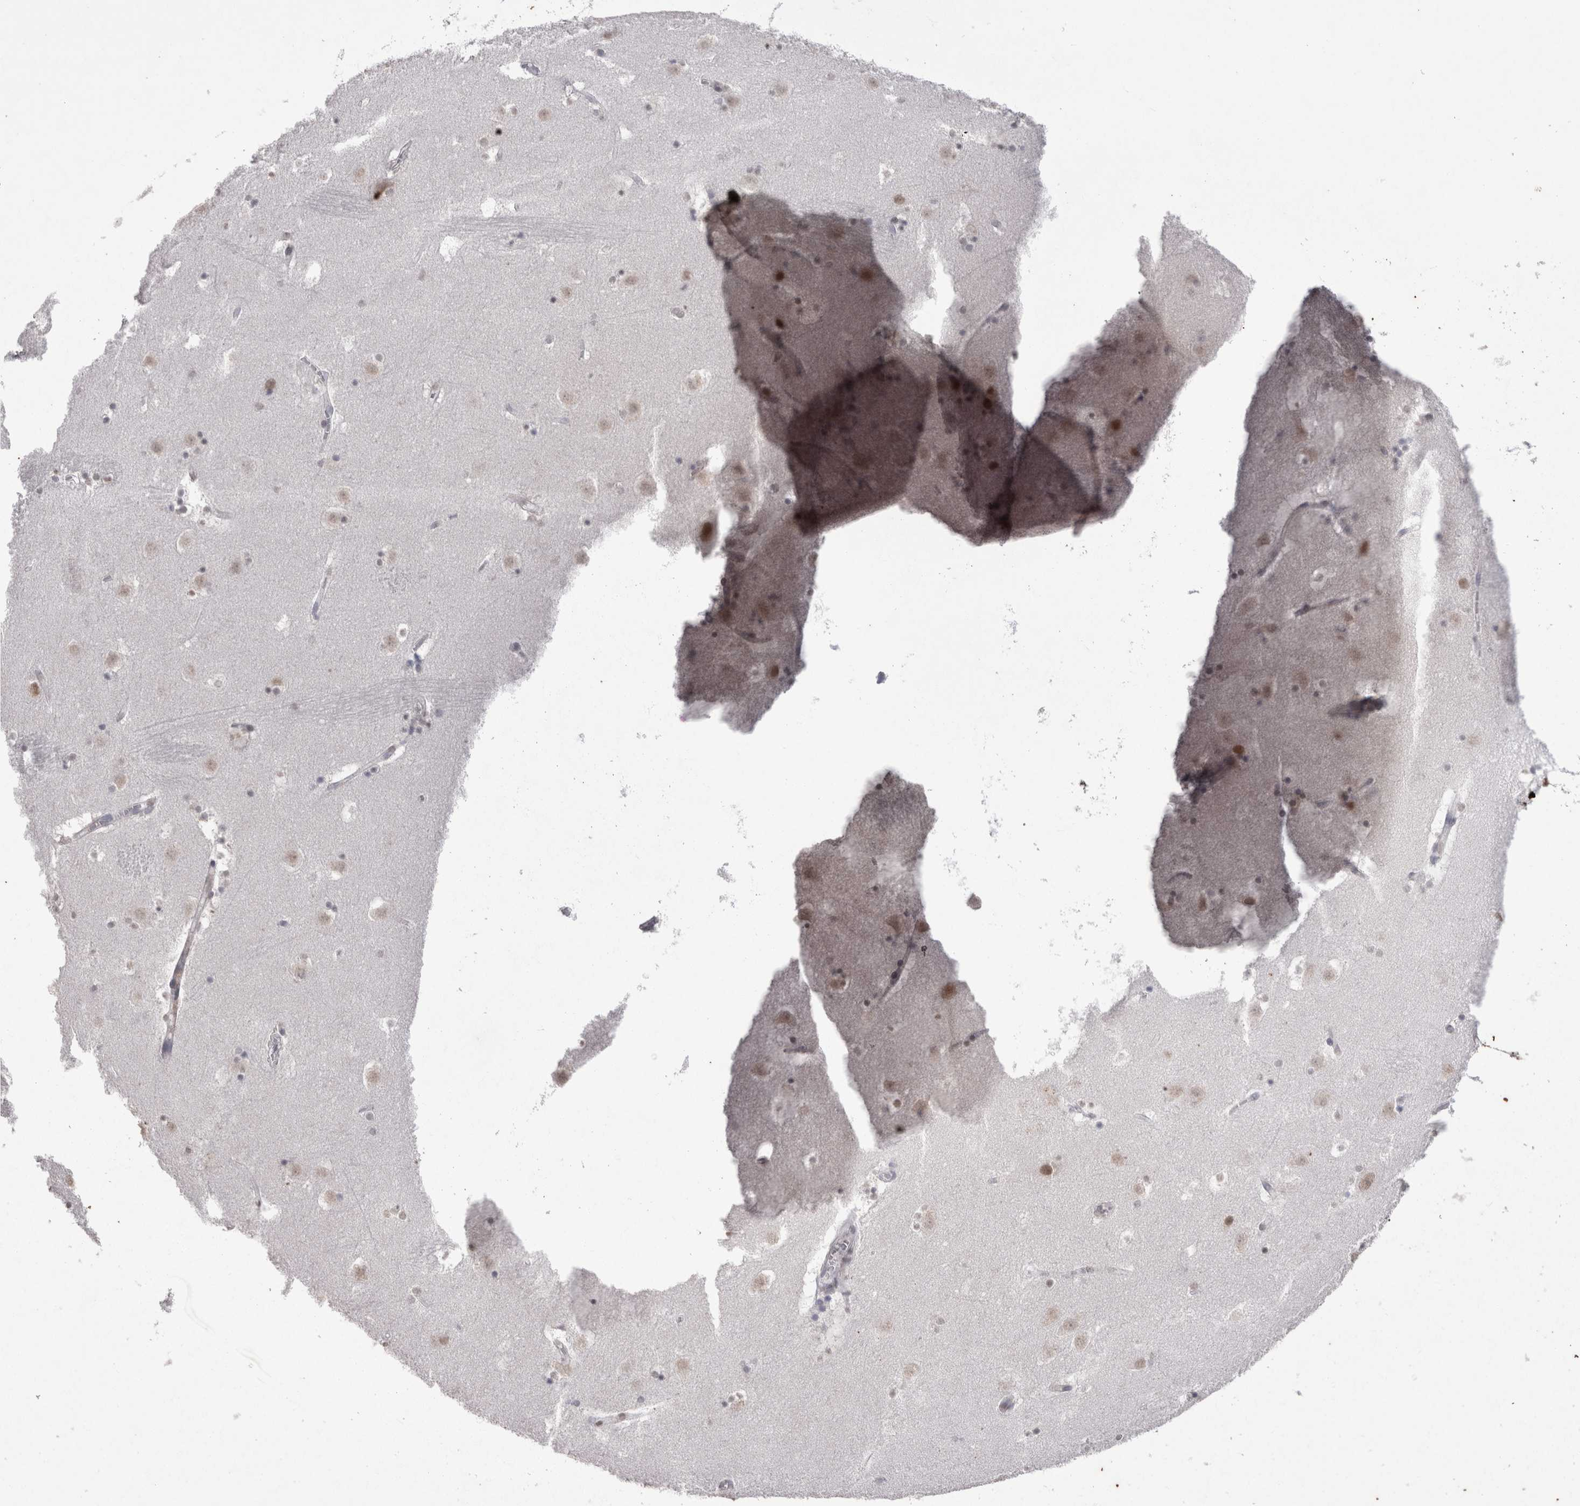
{"staining": {"intensity": "weak", "quantity": "25%-75%", "location": "nuclear"}, "tissue": "caudate", "cell_type": "Glial cells", "image_type": "normal", "snomed": [{"axis": "morphology", "description": "Normal tissue, NOS"}, {"axis": "topography", "description": "Lateral ventricle wall"}], "caption": "High-power microscopy captured an immunohistochemistry histopathology image of unremarkable caudate, revealing weak nuclear staining in about 25%-75% of glial cells. The staining is performed using DAB brown chromogen to label protein expression. The nuclei are counter-stained blue using hematoxylin.", "gene": "DDX4", "patient": {"sex": "male", "age": 45}}